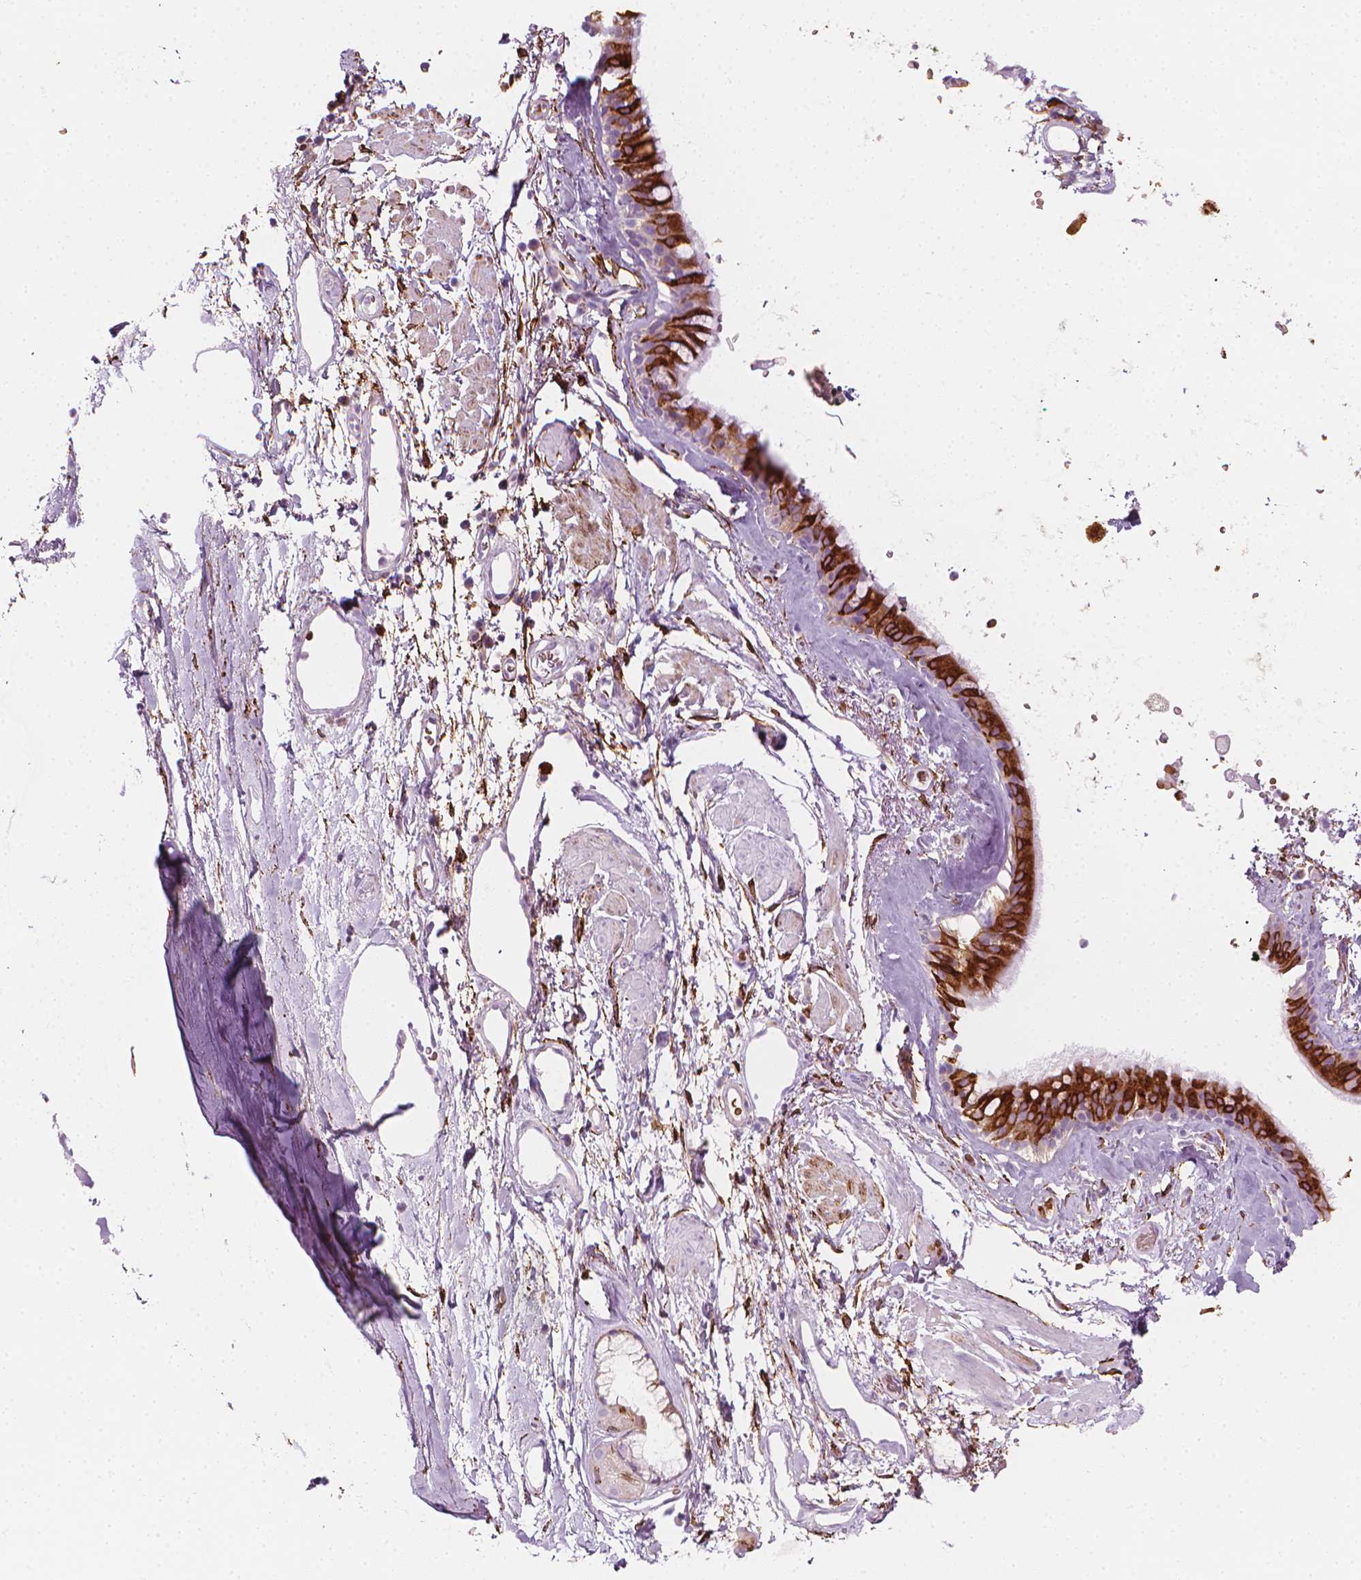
{"staining": {"intensity": "strong", "quantity": "25%-75%", "location": "cytoplasmic/membranous"}, "tissue": "bronchus", "cell_type": "Respiratory epithelial cells", "image_type": "normal", "snomed": [{"axis": "morphology", "description": "Normal tissue, NOS"}, {"axis": "topography", "description": "Cartilage tissue"}, {"axis": "topography", "description": "Bronchus"}], "caption": "This photomicrograph demonstrates unremarkable bronchus stained with immunohistochemistry to label a protein in brown. The cytoplasmic/membranous of respiratory epithelial cells show strong positivity for the protein. Nuclei are counter-stained blue.", "gene": "CES1", "patient": {"sex": "male", "age": 58}}